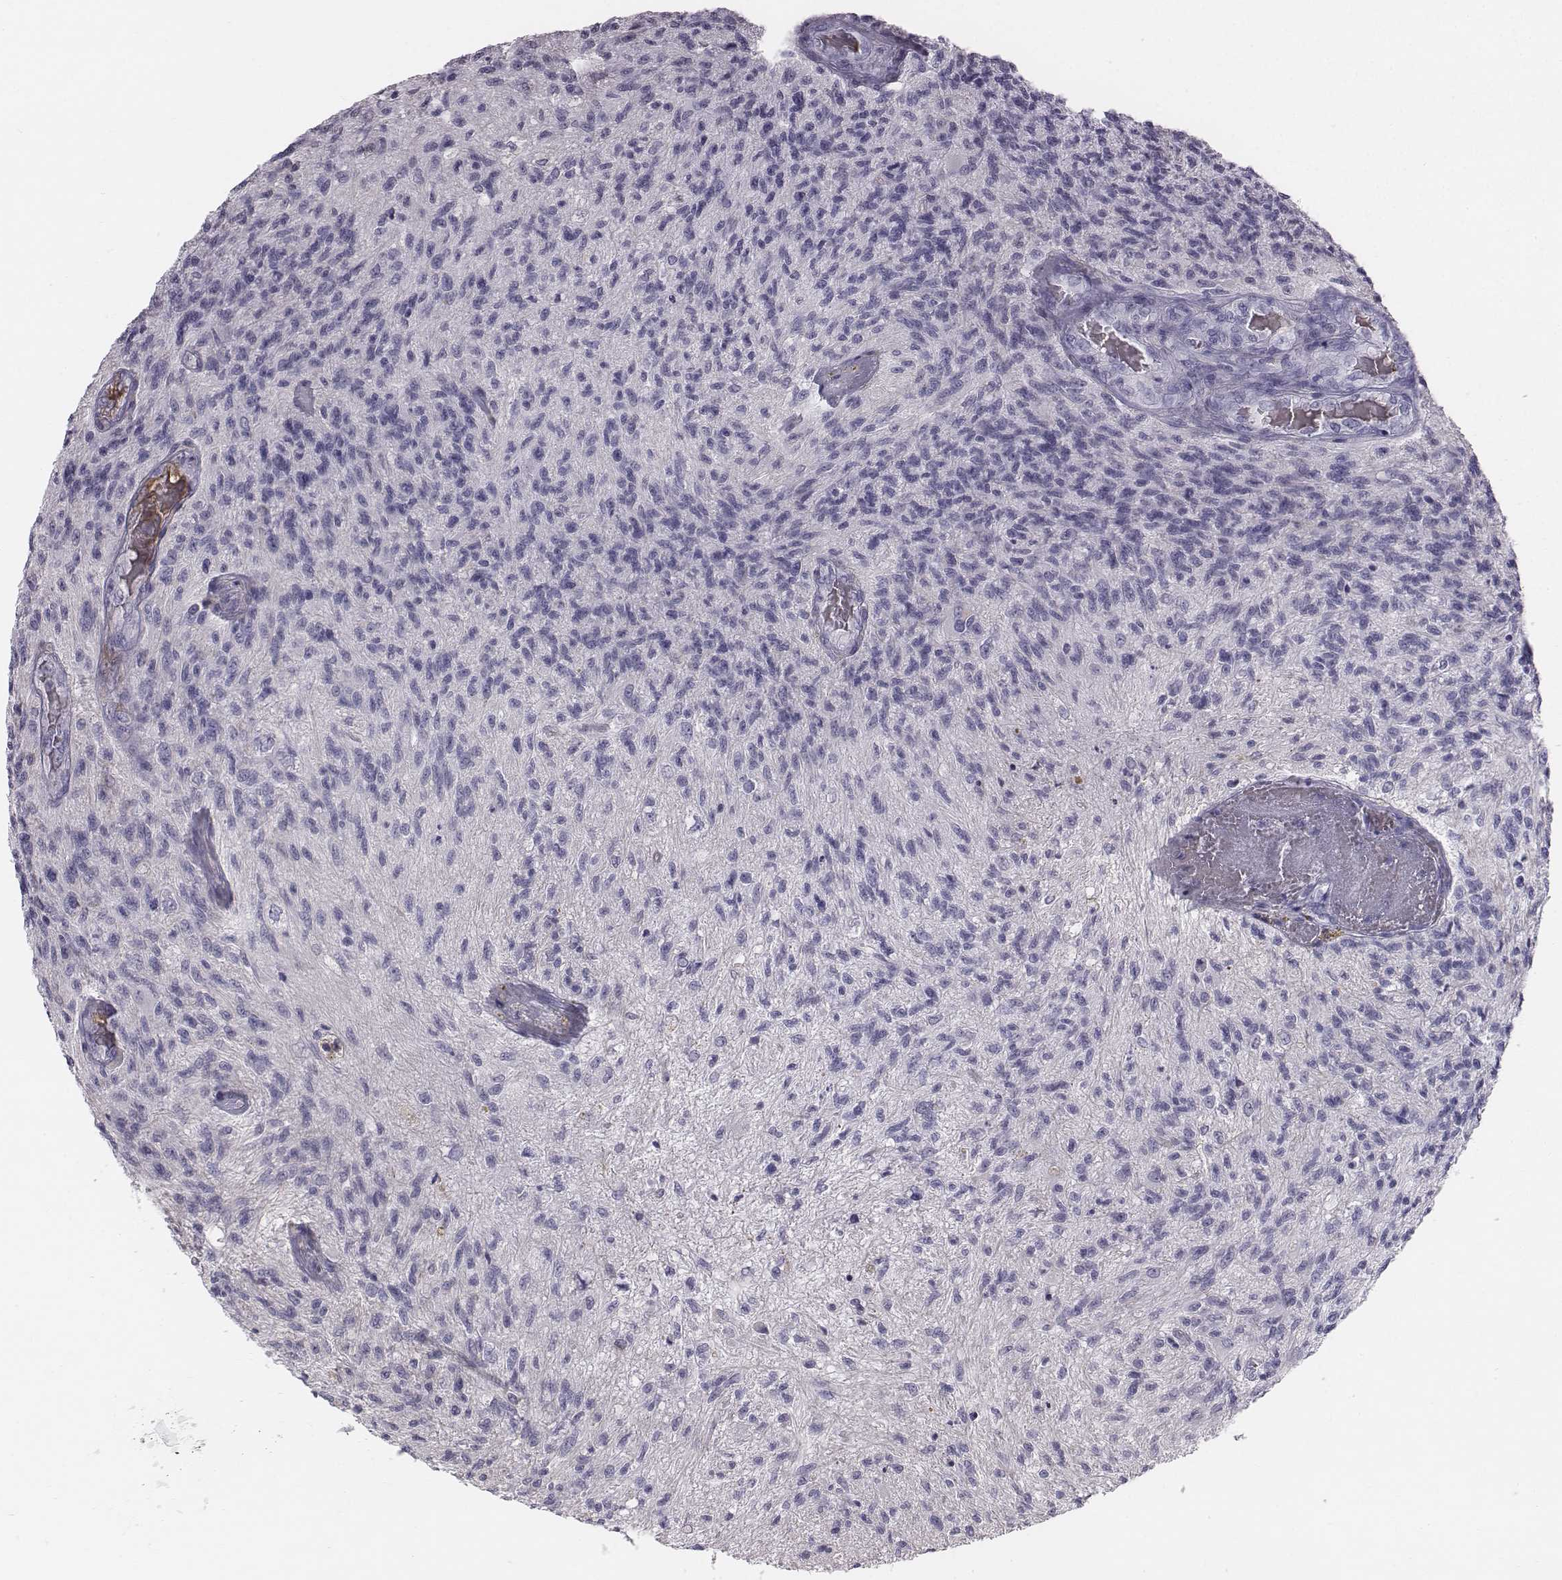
{"staining": {"intensity": "negative", "quantity": "none", "location": "none"}, "tissue": "glioma", "cell_type": "Tumor cells", "image_type": "cancer", "snomed": [{"axis": "morphology", "description": "Glioma, malignant, High grade"}, {"axis": "topography", "description": "Brain"}], "caption": "This is a photomicrograph of immunohistochemistry staining of malignant glioma (high-grade), which shows no positivity in tumor cells.", "gene": "HBZ", "patient": {"sex": "male", "age": 56}}